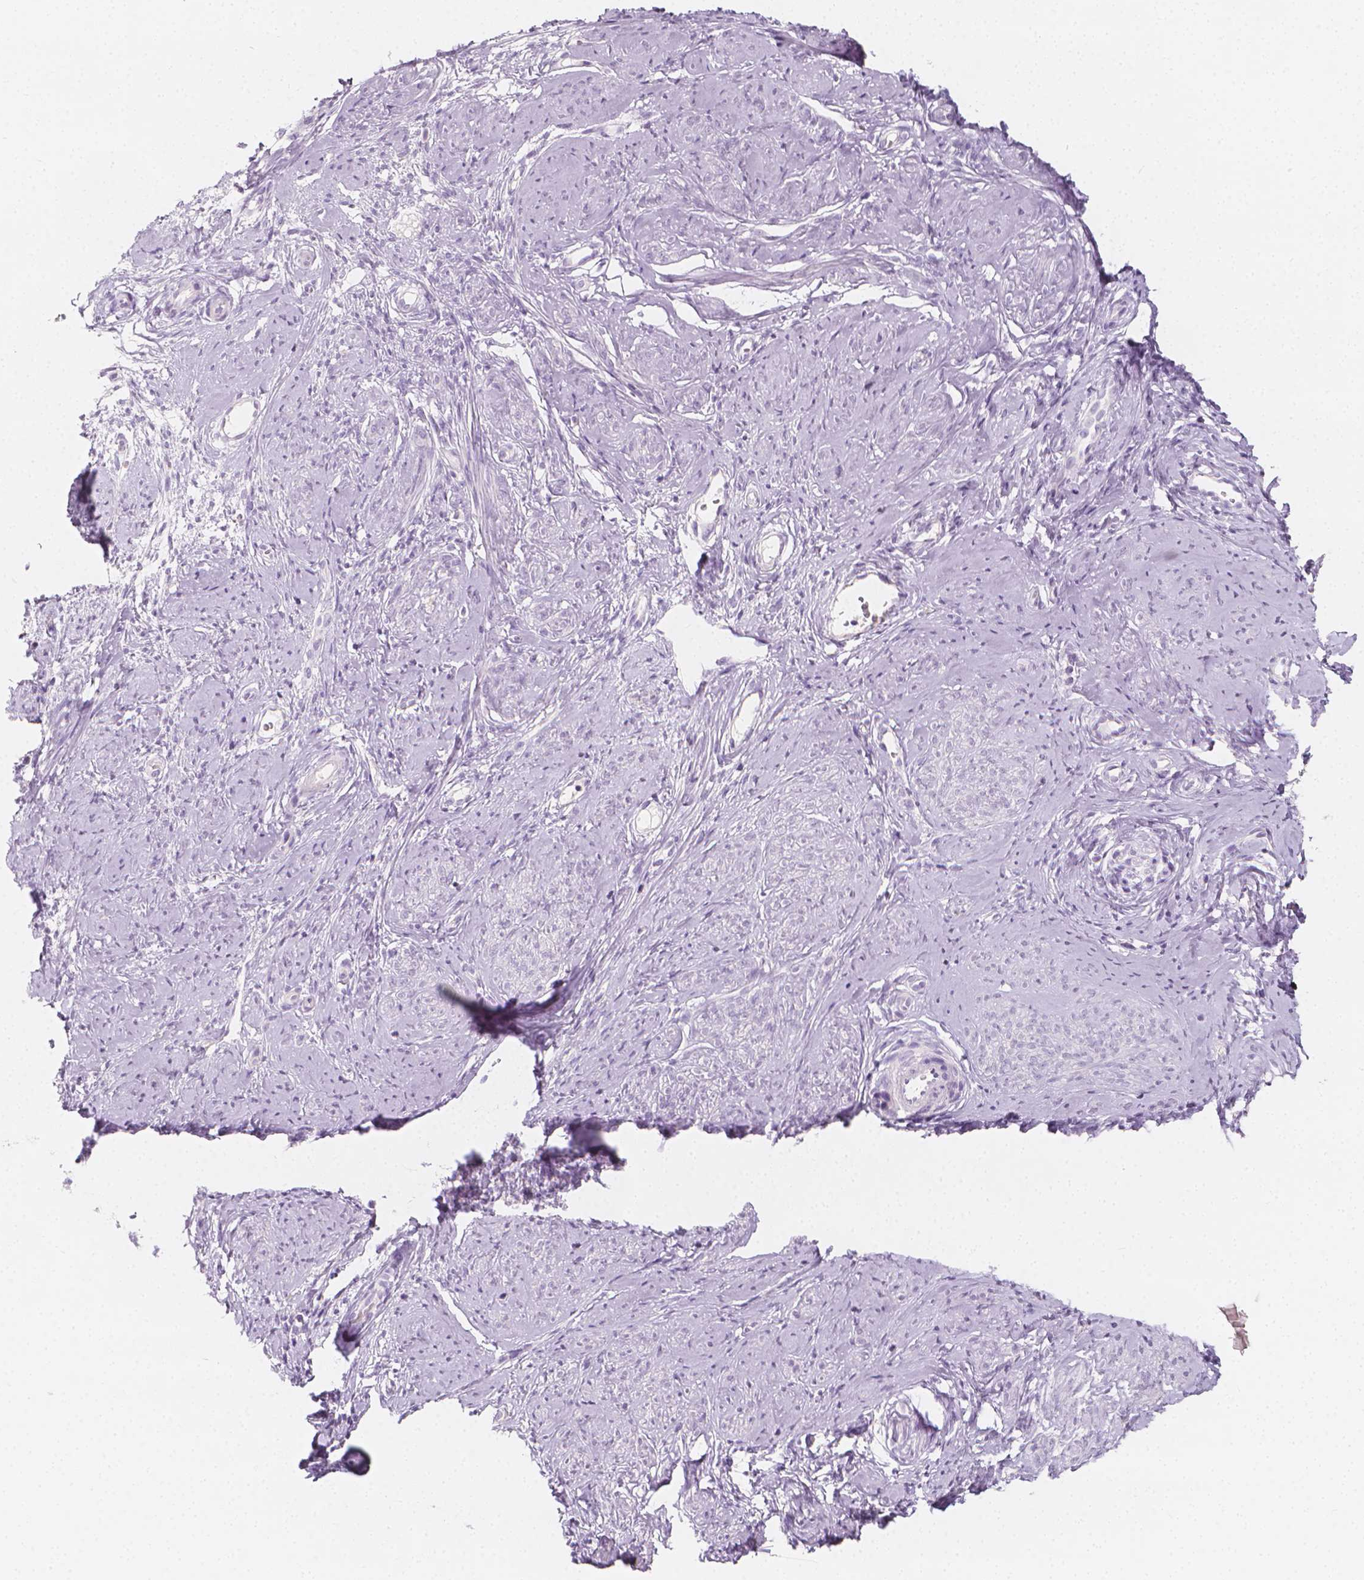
{"staining": {"intensity": "negative", "quantity": "none", "location": "none"}, "tissue": "smooth muscle", "cell_type": "Smooth muscle cells", "image_type": "normal", "snomed": [{"axis": "morphology", "description": "Normal tissue, NOS"}, {"axis": "topography", "description": "Smooth muscle"}], "caption": "DAB (3,3'-diaminobenzidine) immunohistochemical staining of normal human smooth muscle shows no significant positivity in smooth muscle cells. (DAB immunohistochemistry with hematoxylin counter stain).", "gene": "RBFOX1", "patient": {"sex": "female", "age": 48}}